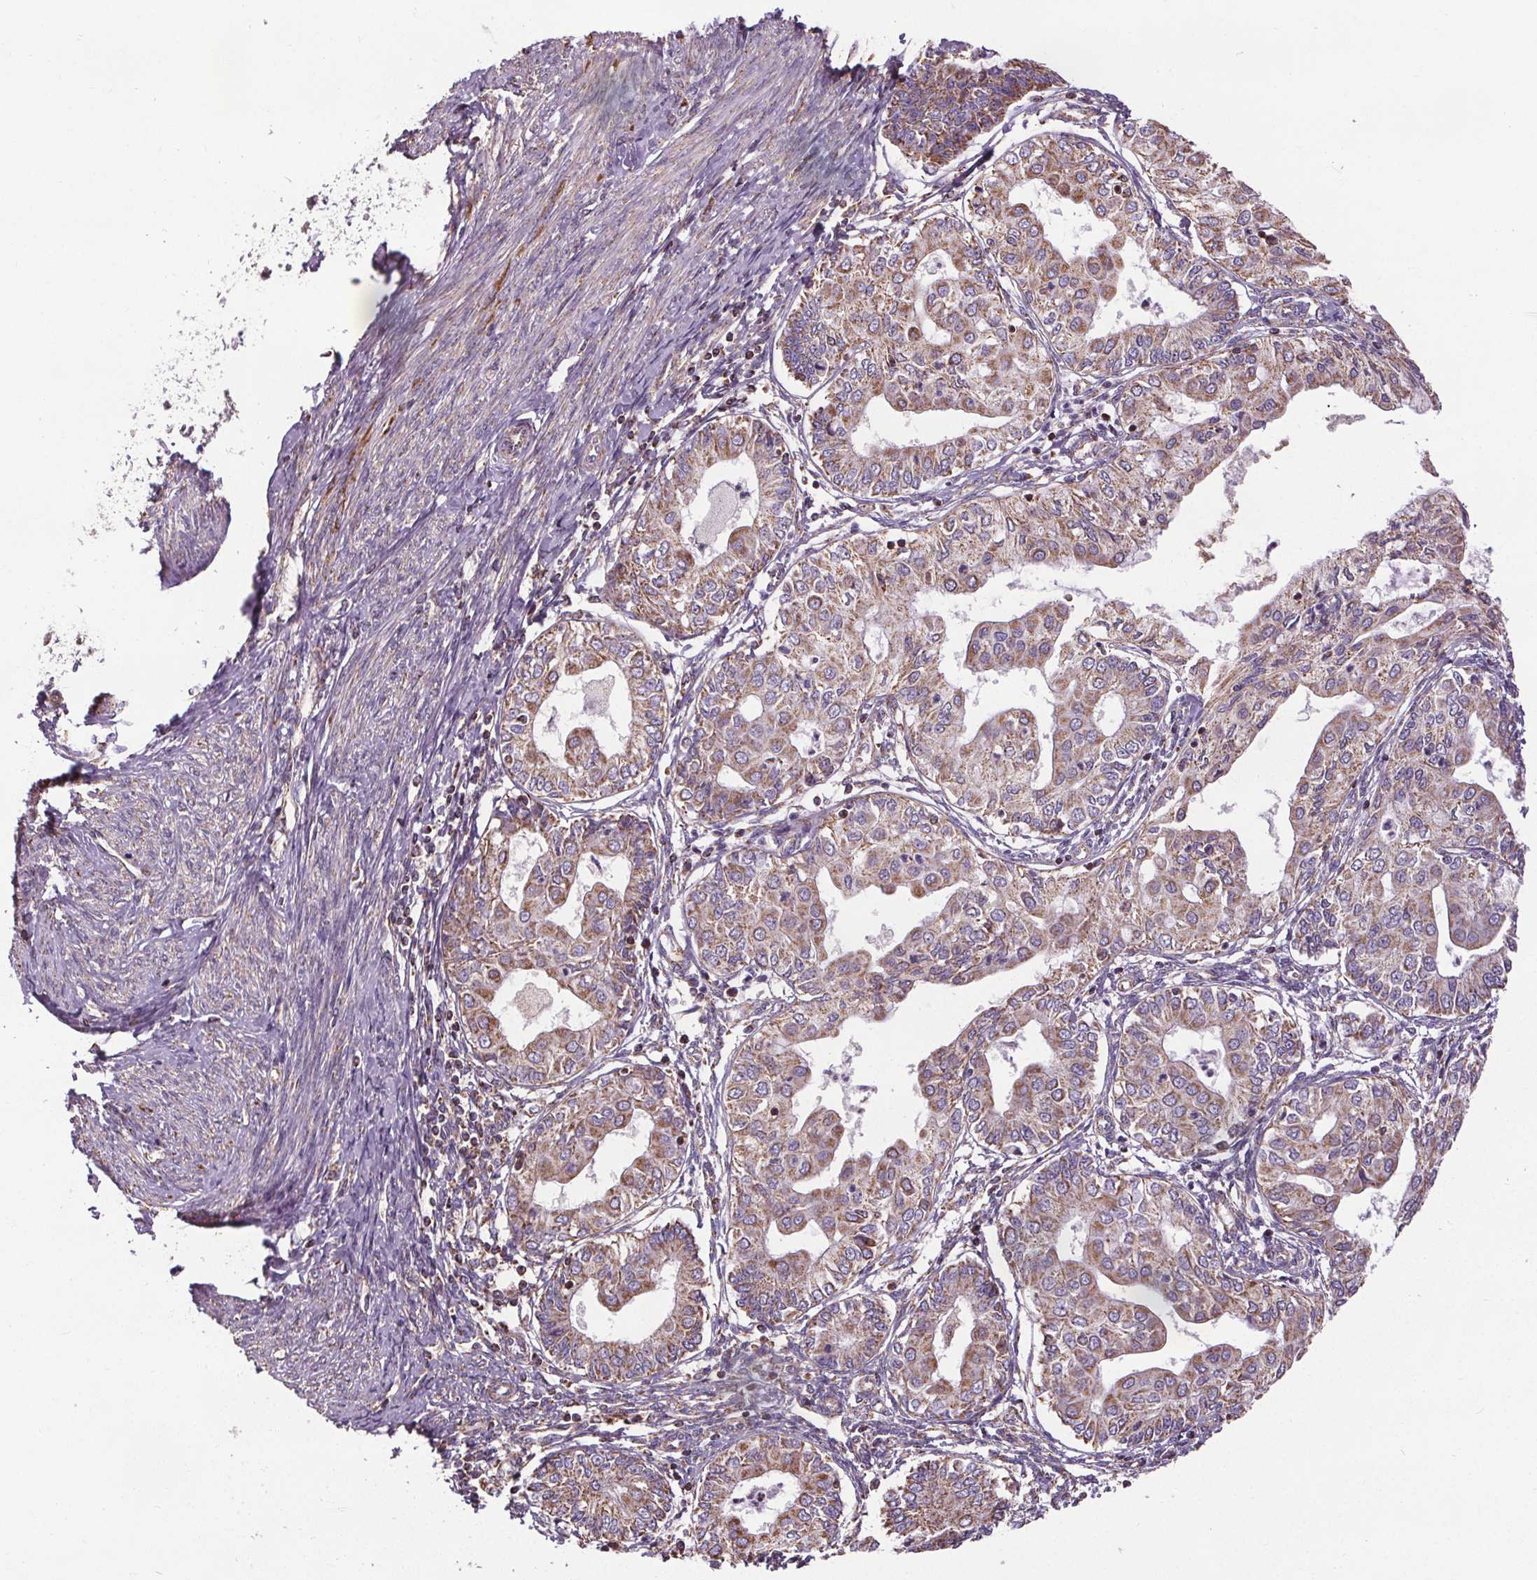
{"staining": {"intensity": "moderate", "quantity": "25%-75%", "location": "cytoplasmic/membranous"}, "tissue": "endometrial cancer", "cell_type": "Tumor cells", "image_type": "cancer", "snomed": [{"axis": "morphology", "description": "Adenocarcinoma, NOS"}, {"axis": "topography", "description": "Endometrium"}], "caption": "This histopathology image displays immunohistochemistry staining of human endometrial cancer (adenocarcinoma), with medium moderate cytoplasmic/membranous staining in approximately 25%-75% of tumor cells.", "gene": "ZNF548", "patient": {"sex": "female", "age": 68}}